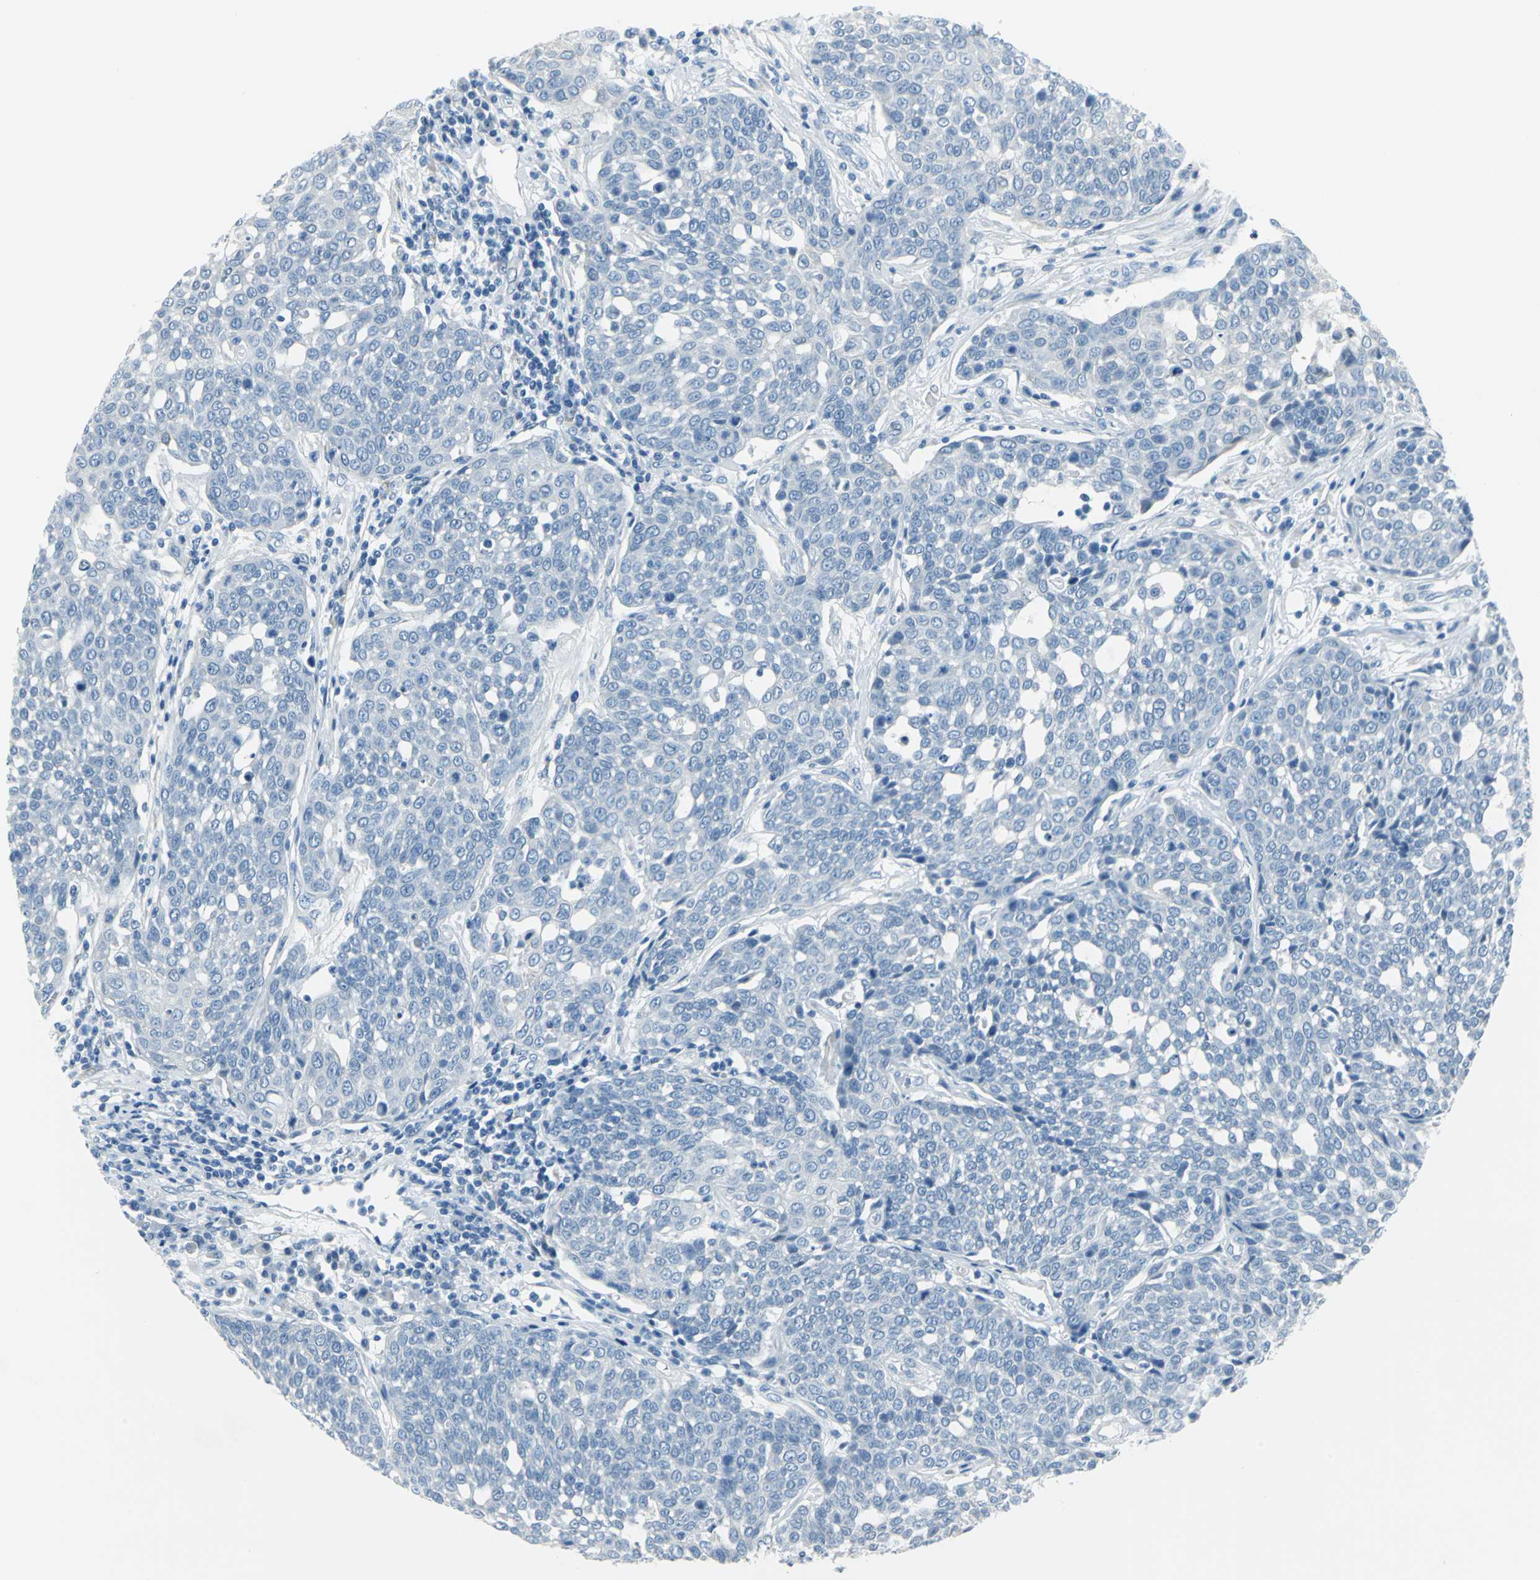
{"staining": {"intensity": "negative", "quantity": "none", "location": "none"}, "tissue": "cervical cancer", "cell_type": "Tumor cells", "image_type": "cancer", "snomed": [{"axis": "morphology", "description": "Squamous cell carcinoma, NOS"}, {"axis": "topography", "description": "Cervix"}], "caption": "Tumor cells are negative for brown protein staining in cervical cancer. The staining was performed using DAB to visualize the protein expression in brown, while the nuclei were stained in blue with hematoxylin (Magnification: 20x).", "gene": "CYB5A", "patient": {"sex": "female", "age": 34}}